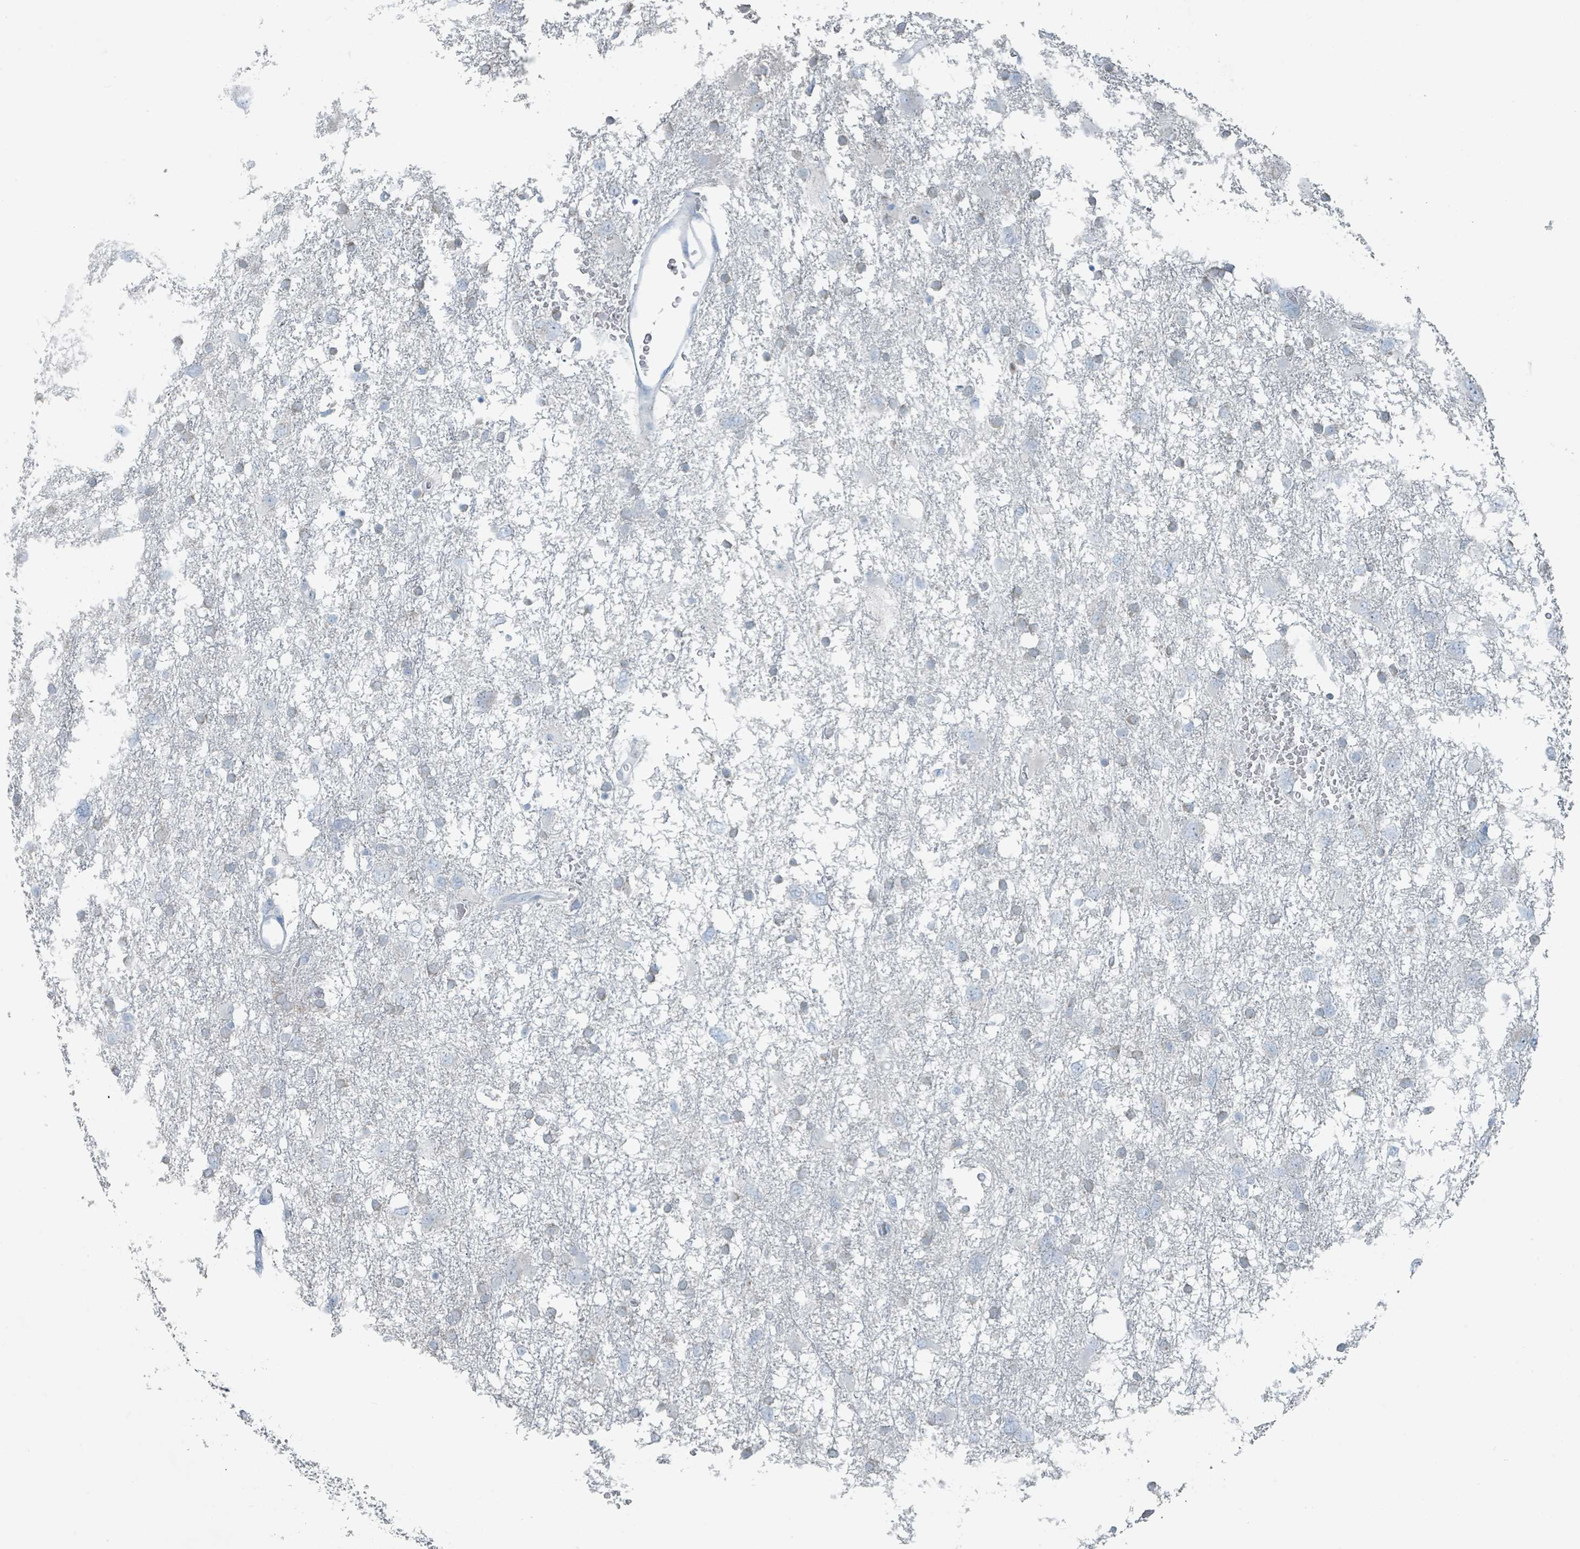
{"staining": {"intensity": "negative", "quantity": "none", "location": "none"}, "tissue": "glioma", "cell_type": "Tumor cells", "image_type": "cancer", "snomed": [{"axis": "morphology", "description": "Glioma, malignant, High grade"}, {"axis": "topography", "description": "Brain"}], "caption": "Immunohistochemistry (IHC) photomicrograph of human glioma stained for a protein (brown), which displays no positivity in tumor cells.", "gene": "GAMT", "patient": {"sex": "male", "age": 61}}